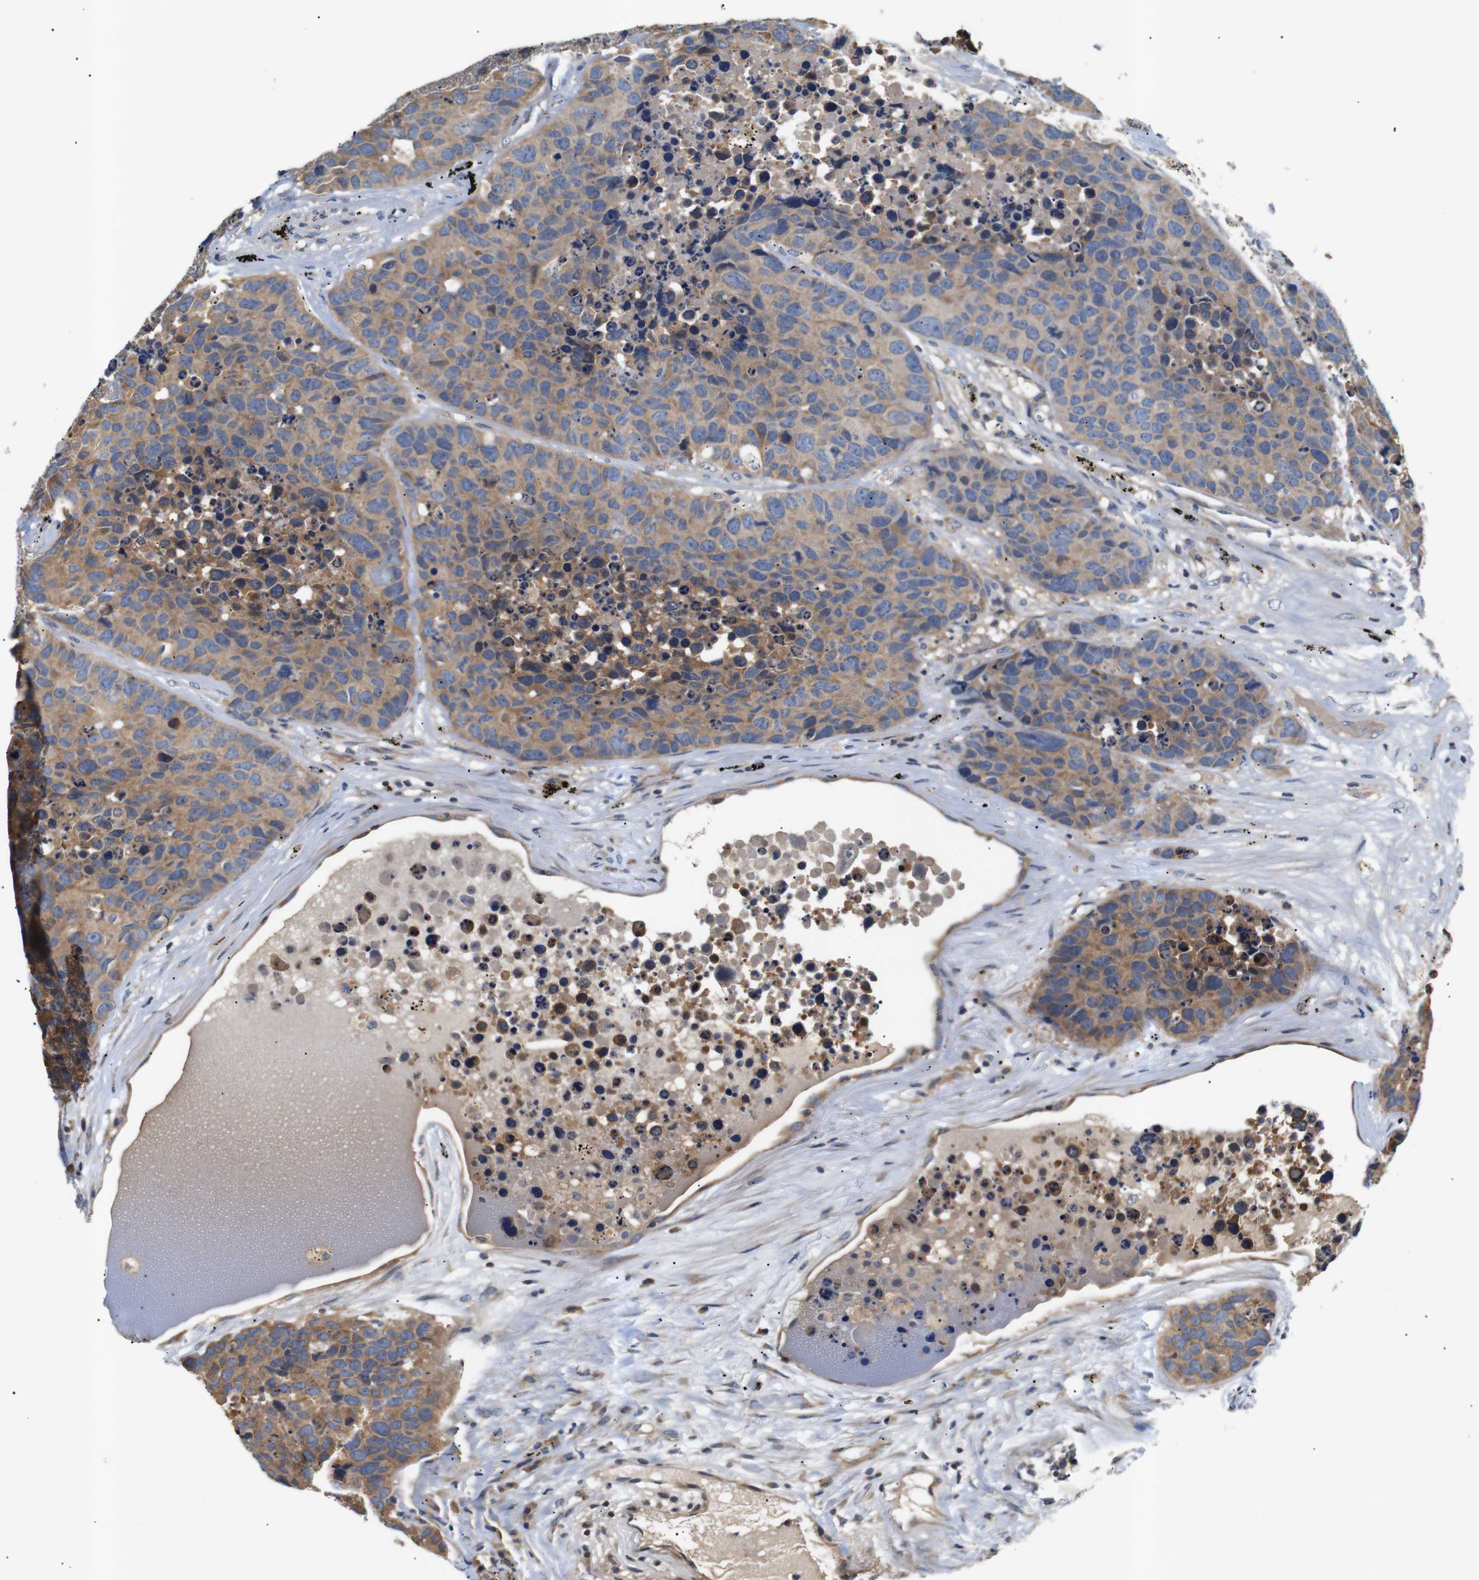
{"staining": {"intensity": "moderate", "quantity": ">75%", "location": "cytoplasmic/membranous"}, "tissue": "carcinoid", "cell_type": "Tumor cells", "image_type": "cancer", "snomed": [{"axis": "morphology", "description": "Carcinoid, malignant, NOS"}, {"axis": "topography", "description": "Lung"}], "caption": "Carcinoid stained with immunohistochemistry exhibits moderate cytoplasmic/membranous positivity in about >75% of tumor cells.", "gene": "RIPK1", "patient": {"sex": "male", "age": 60}}